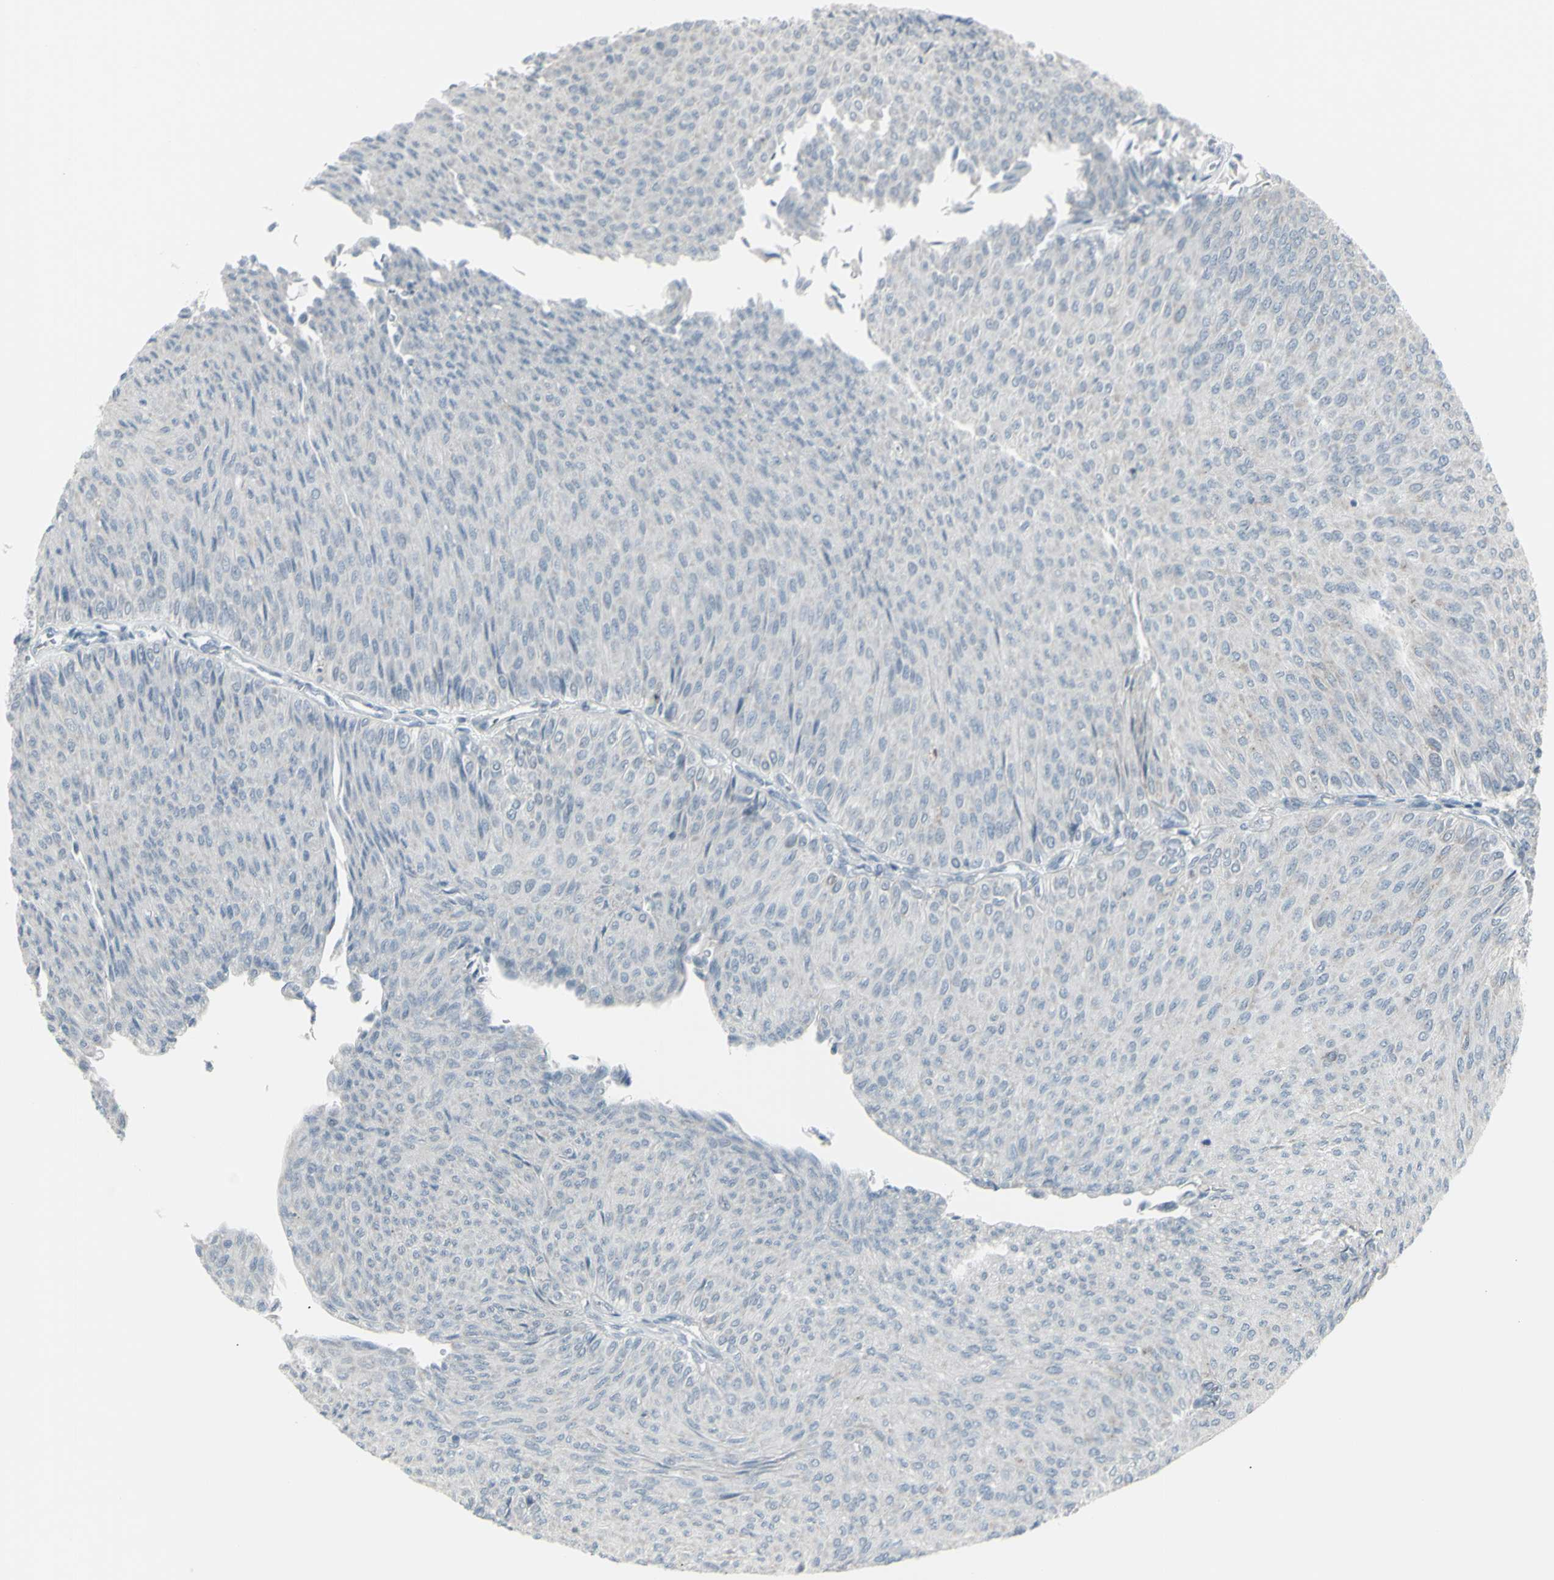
{"staining": {"intensity": "negative", "quantity": "none", "location": "none"}, "tissue": "urothelial cancer", "cell_type": "Tumor cells", "image_type": "cancer", "snomed": [{"axis": "morphology", "description": "Urothelial carcinoma, Low grade"}, {"axis": "topography", "description": "Urinary bladder"}], "caption": "Tumor cells are negative for brown protein staining in urothelial cancer.", "gene": "RAB3A", "patient": {"sex": "male", "age": 78}}